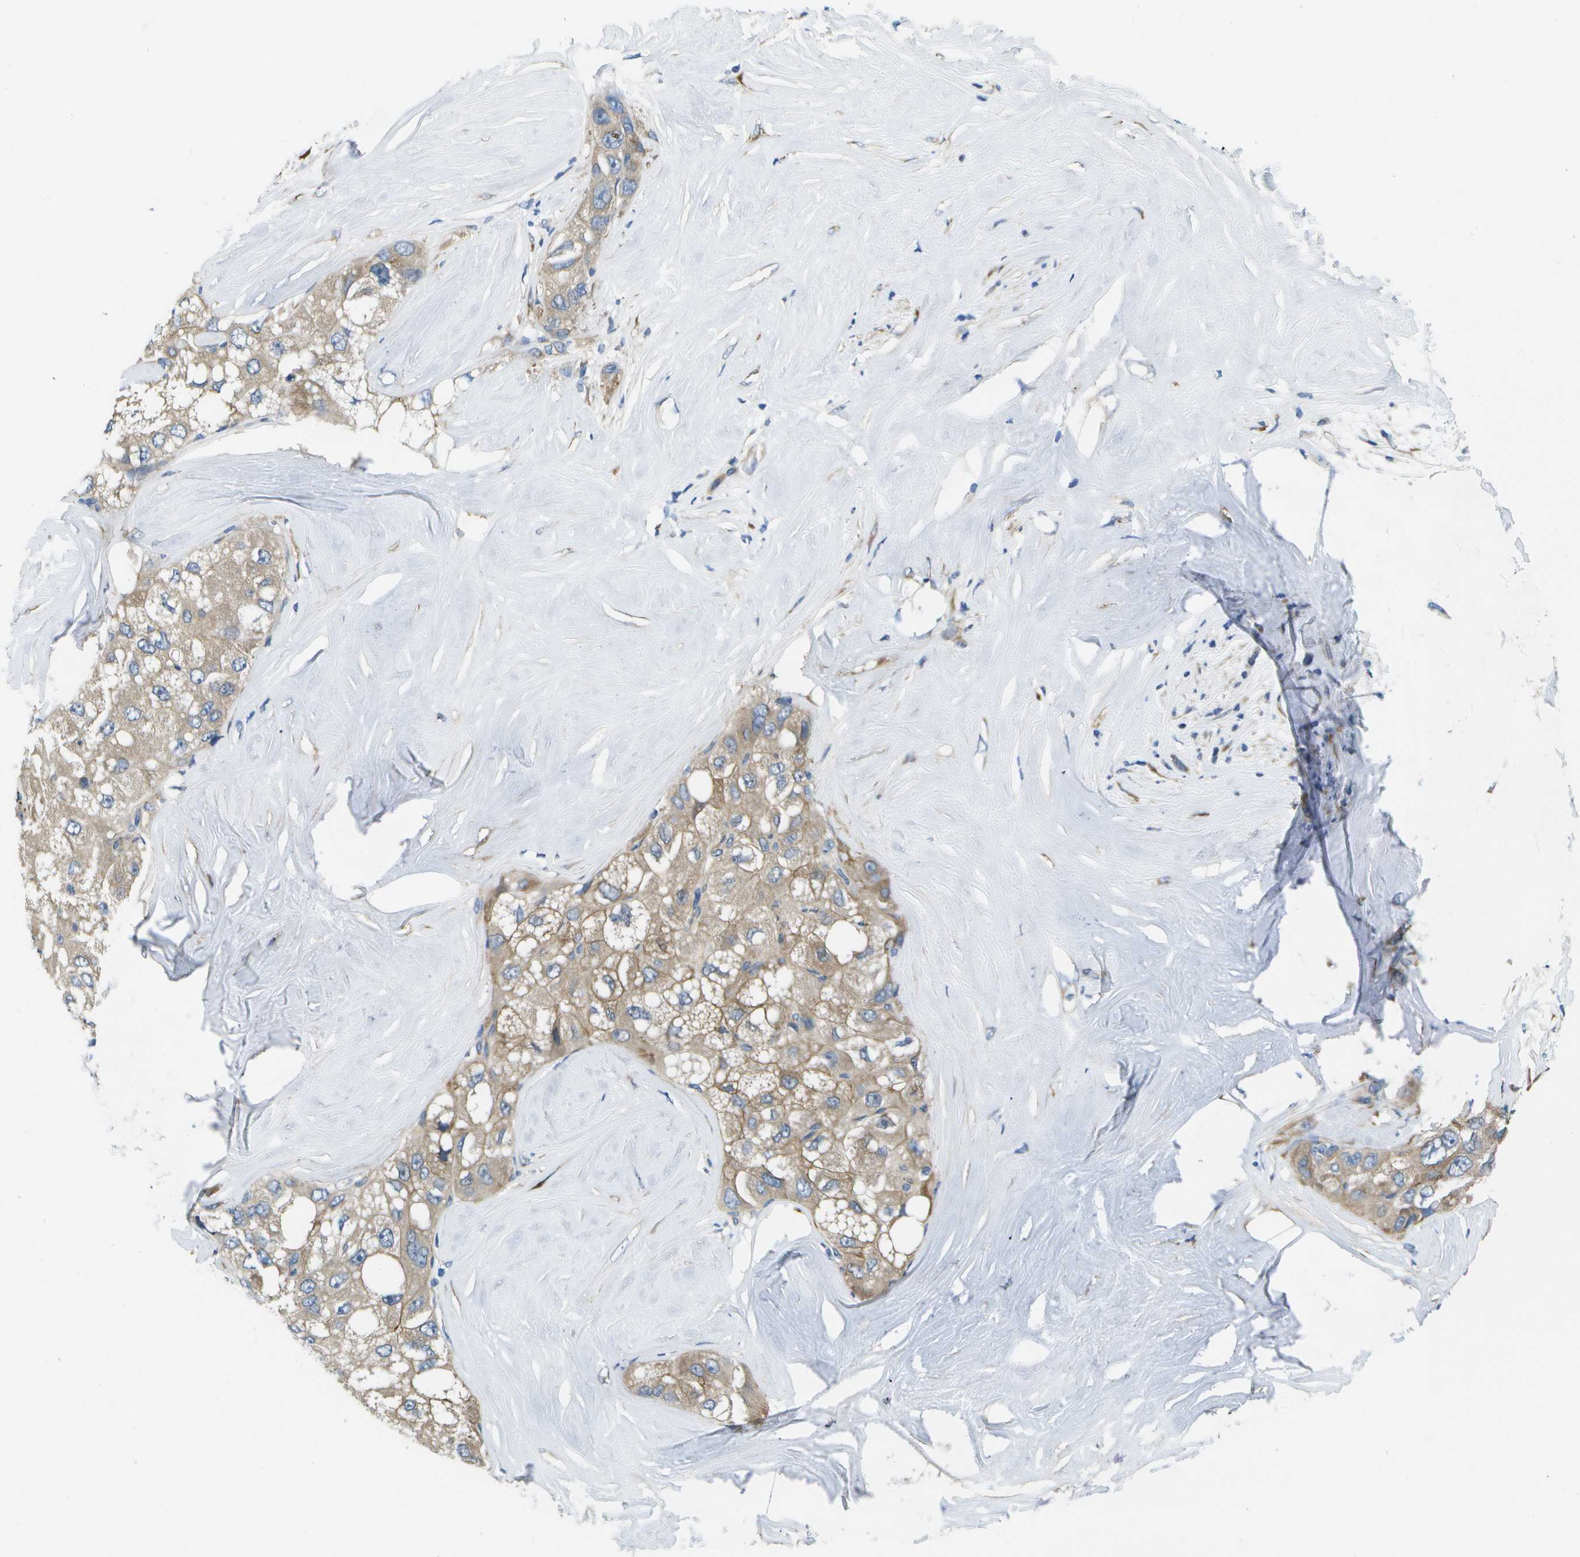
{"staining": {"intensity": "weak", "quantity": ">75%", "location": "cytoplasmic/membranous"}, "tissue": "liver cancer", "cell_type": "Tumor cells", "image_type": "cancer", "snomed": [{"axis": "morphology", "description": "Carcinoma, Hepatocellular, NOS"}, {"axis": "topography", "description": "Liver"}], "caption": "Human hepatocellular carcinoma (liver) stained with a brown dye exhibits weak cytoplasmic/membranous positive positivity in about >75% of tumor cells.", "gene": "P3H1", "patient": {"sex": "male", "age": 80}}